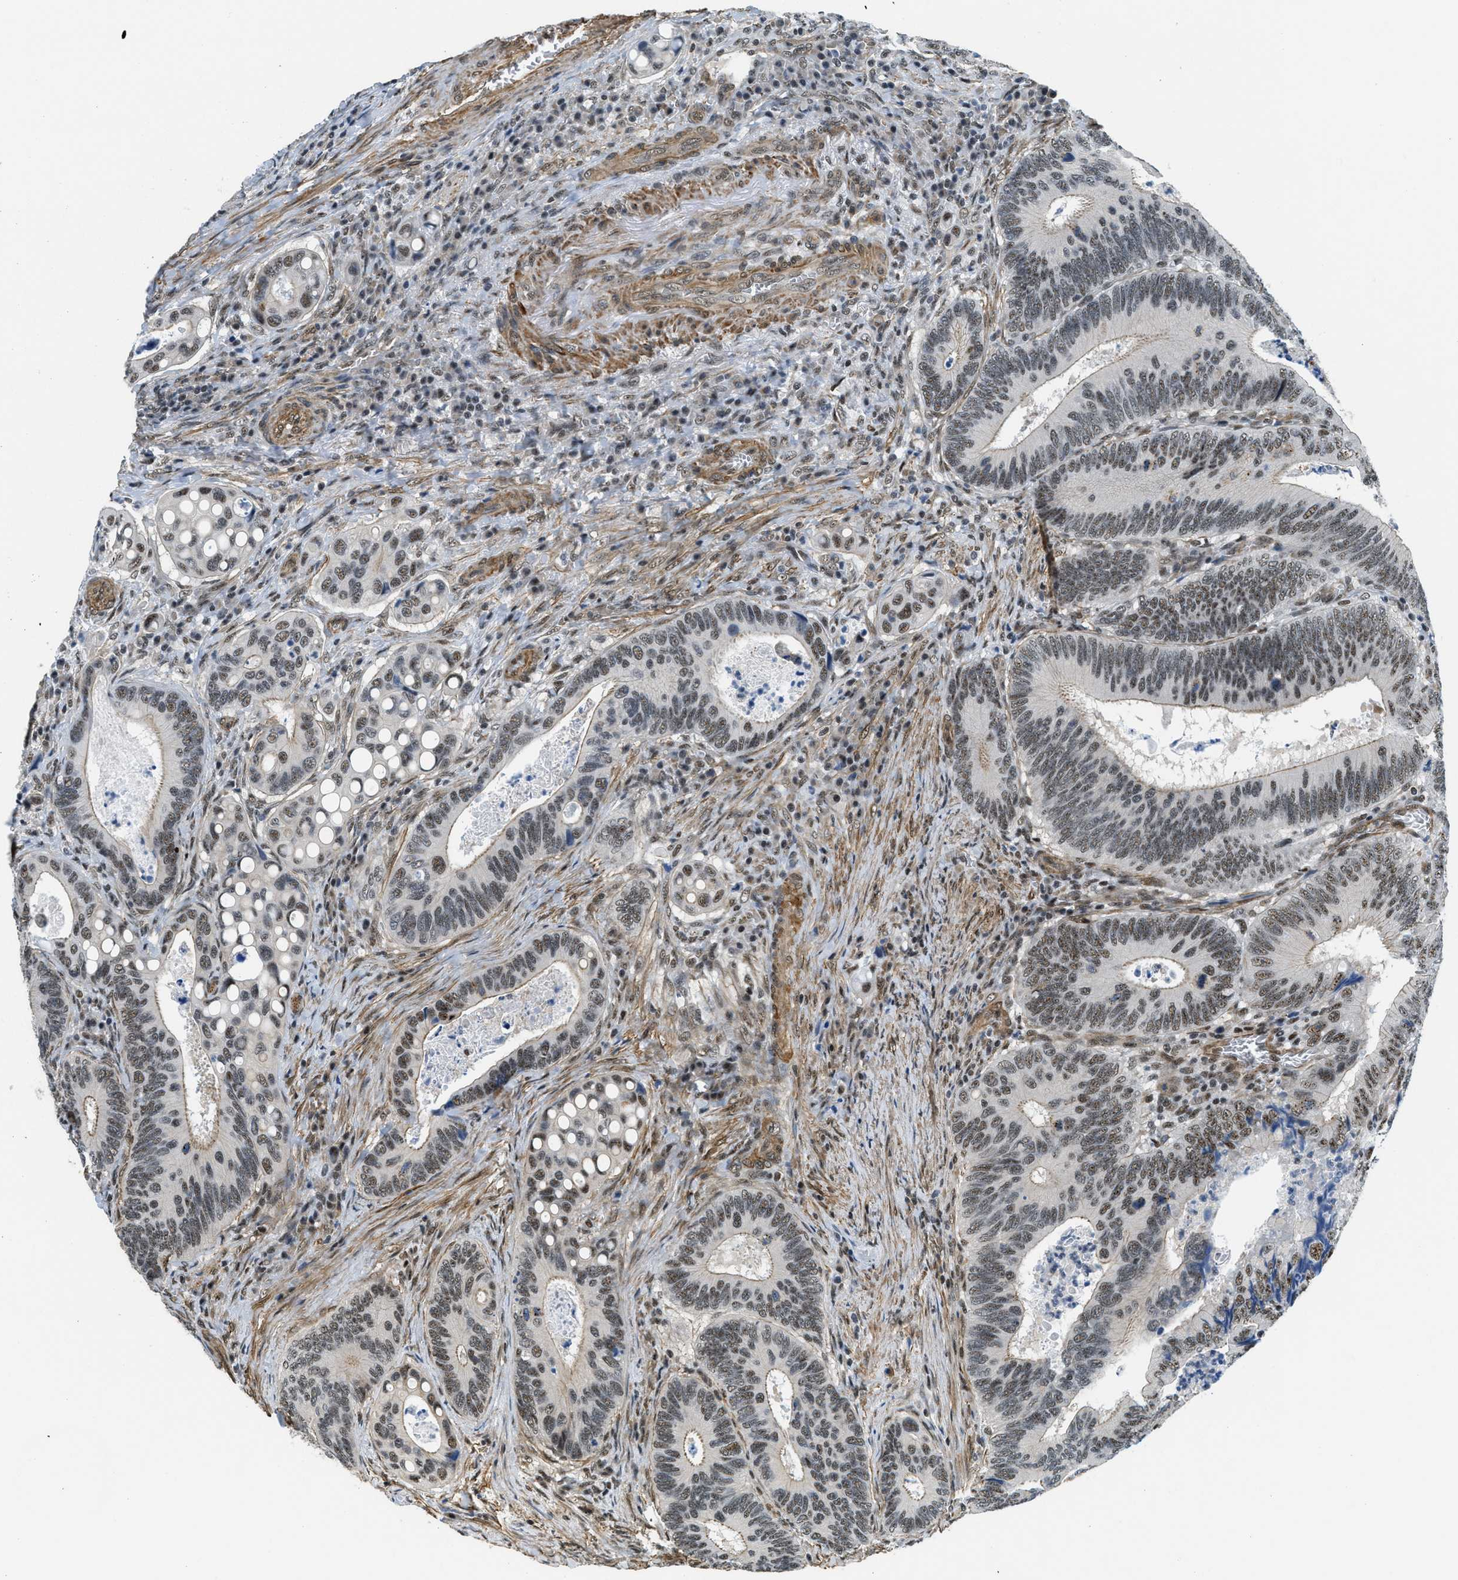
{"staining": {"intensity": "moderate", "quantity": ">75%", "location": "cytoplasmic/membranous,nuclear"}, "tissue": "colorectal cancer", "cell_type": "Tumor cells", "image_type": "cancer", "snomed": [{"axis": "morphology", "description": "Inflammation, NOS"}, {"axis": "morphology", "description": "Adenocarcinoma, NOS"}, {"axis": "topography", "description": "Colon"}], "caption": "Immunohistochemical staining of human colorectal cancer (adenocarcinoma) shows medium levels of moderate cytoplasmic/membranous and nuclear protein expression in approximately >75% of tumor cells.", "gene": "CFAP36", "patient": {"sex": "male", "age": 72}}